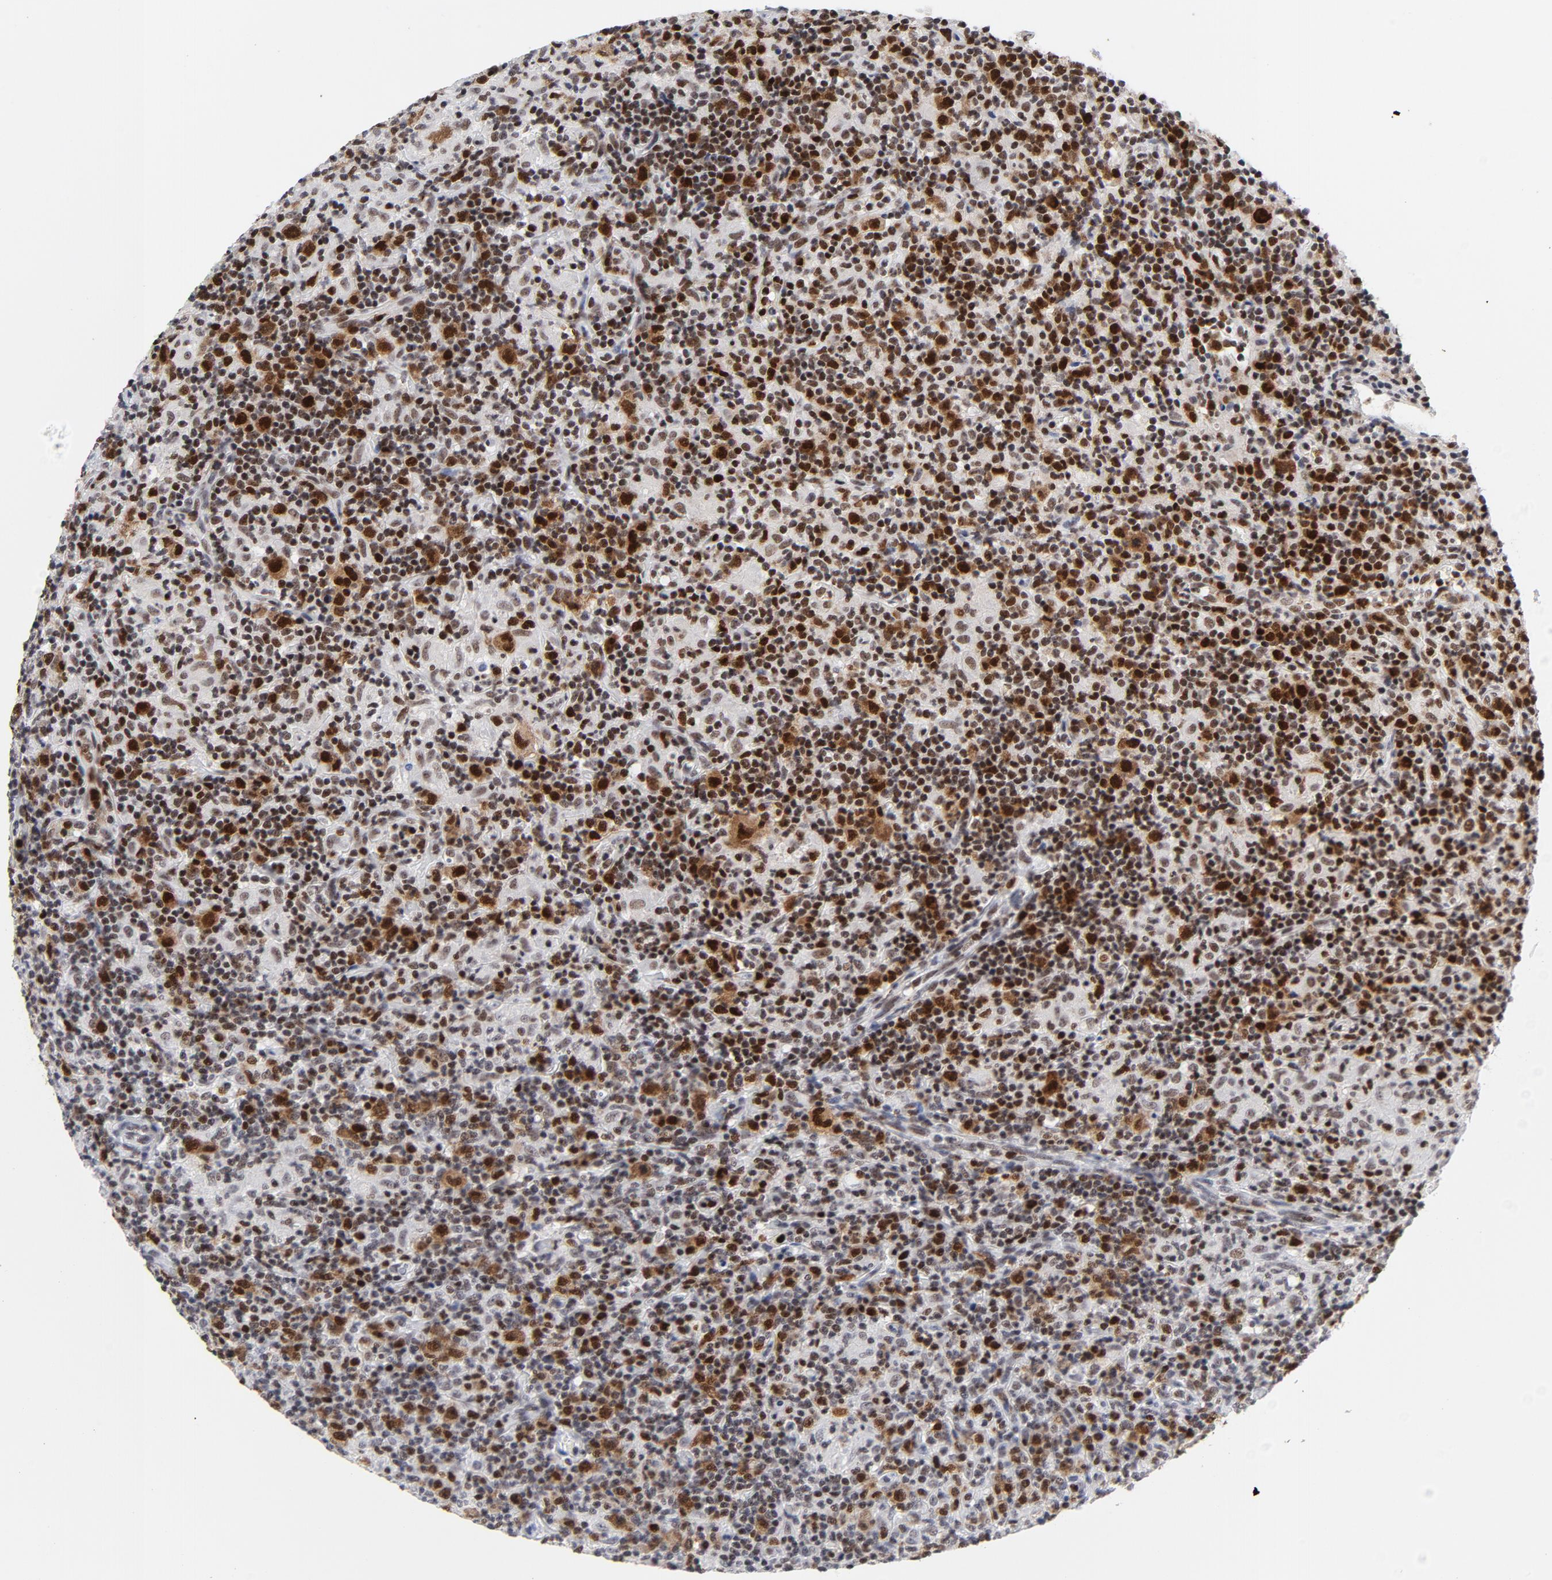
{"staining": {"intensity": "moderate", "quantity": "25%-75%", "location": "nuclear"}, "tissue": "lymphoma", "cell_type": "Tumor cells", "image_type": "cancer", "snomed": [{"axis": "morphology", "description": "Hodgkin's disease, NOS"}, {"axis": "topography", "description": "Lymph node"}], "caption": "A micrograph of human Hodgkin's disease stained for a protein displays moderate nuclear brown staining in tumor cells. (IHC, brightfield microscopy, high magnification).", "gene": "RFC4", "patient": {"sex": "male", "age": 65}}